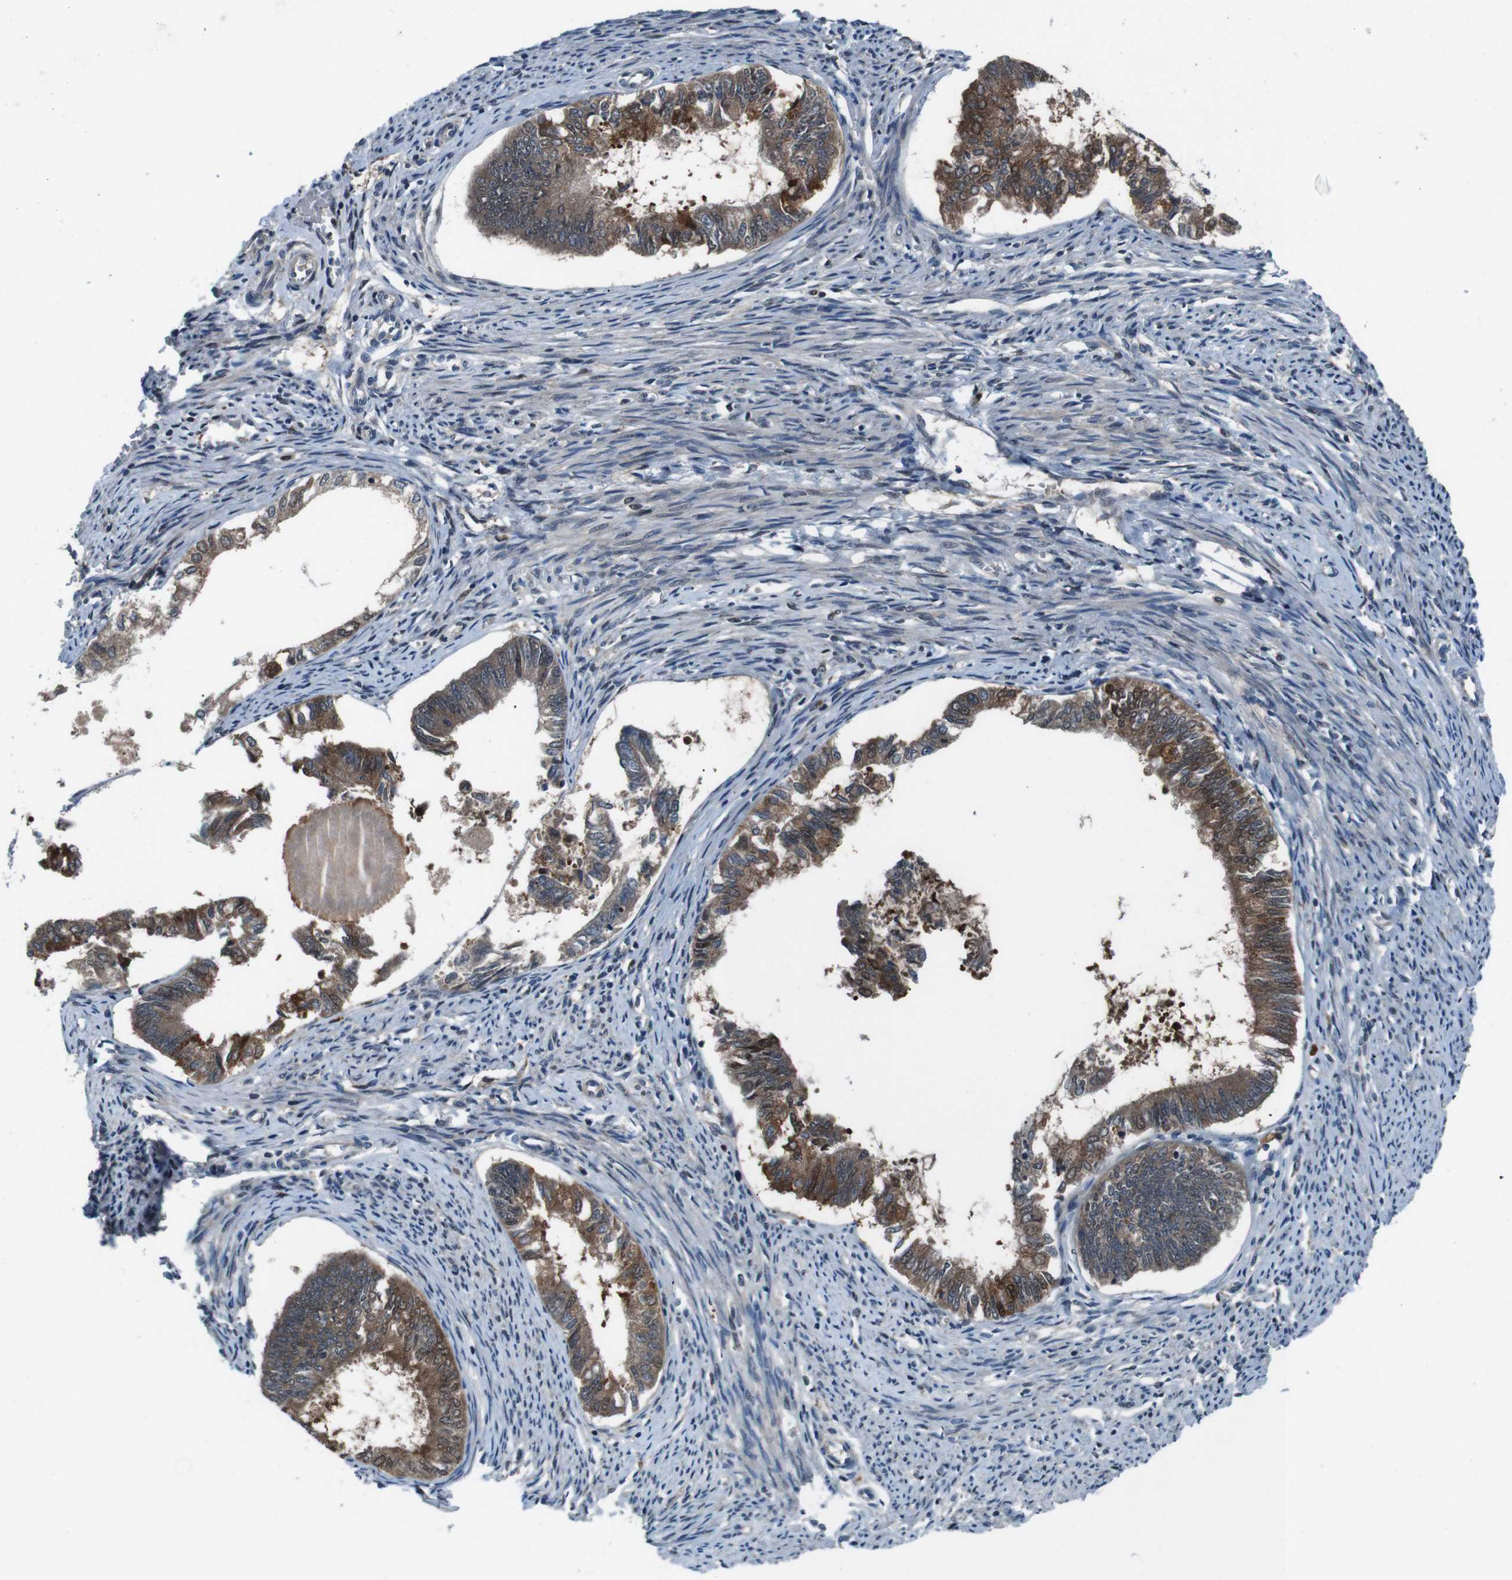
{"staining": {"intensity": "moderate", "quantity": ">75%", "location": "cytoplasmic/membranous,nuclear"}, "tissue": "endometrial cancer", "cell_type": "Tumor cells", "image_type": "cancer", "snomed": [{"axis": "morphology", "description": "Adenocarcinoma, NOS"}, {"axis": "topography", "description": "Endometrium"}], "caption": "Protein analysis of endometrial adenocarcinoma tissue displays moderate cytoplasmic/membranous and nuclear staining in about >75% of tumor cells.", "gene": "LRP5", "patient": {"sex": "female", "age": 86}}